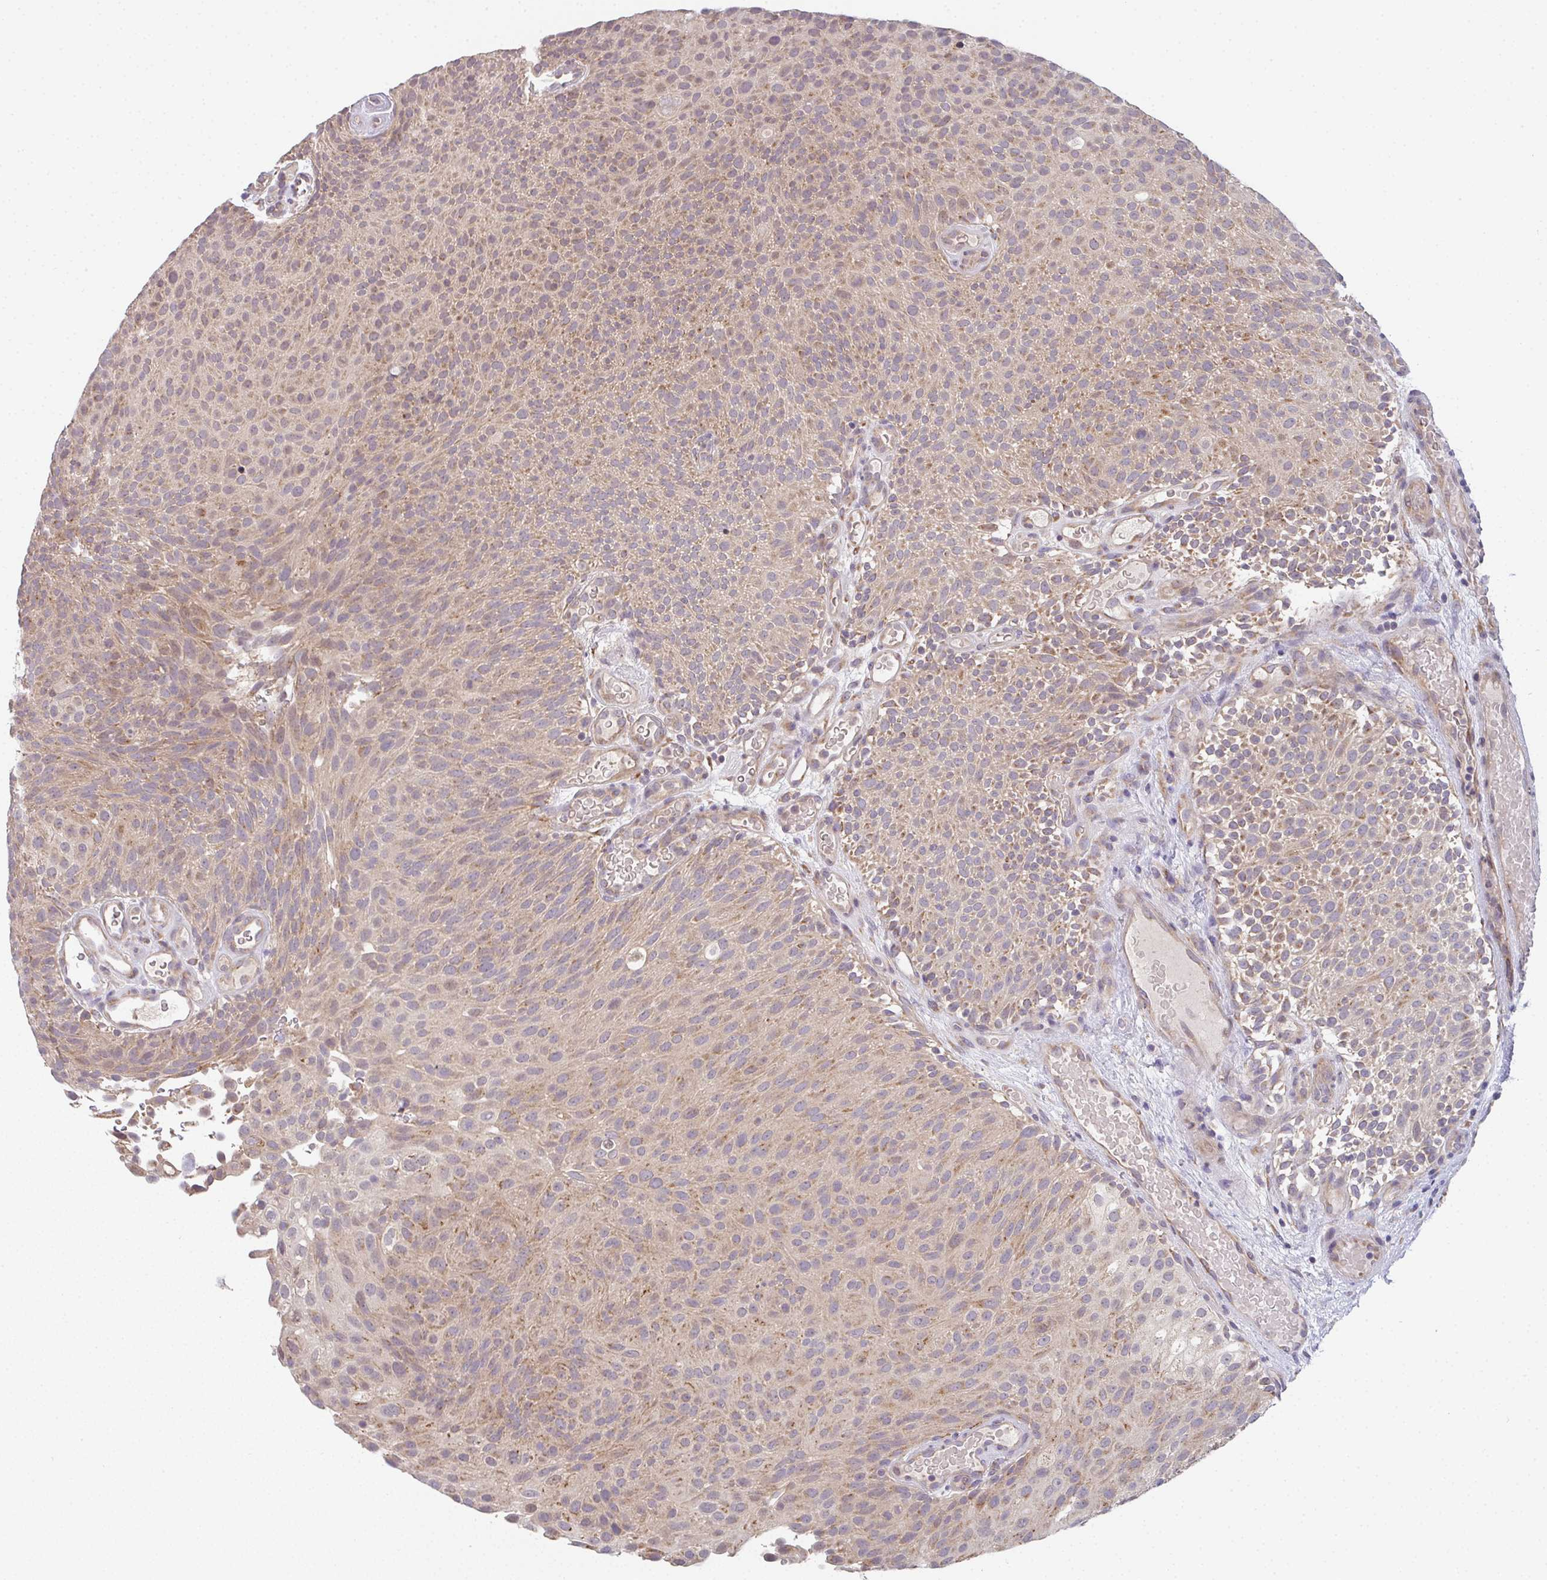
{"staining": {"intensity": "weak", "quantity": ">75%", "location": "cytoplasmic/membranous"}, "tissue": "urothelial cancer", "cell_type": "Tumor cells", "image_type": "cancer", "snomed": [{"axis": "morphology", "description": "Urothelial carcinoma, Low grade"}, {"axis": "topography", "description": "Urinary bladder"}], "caption": "Immunohistochemistry (DAB (3,3'-diaminobenzidine)) staining of human low-grade urothelial carcinoma reveals weak cytoplasmic/membranous protein expression in about >75% of tumor cells. (Brightfield microscopy of DAB IHC at high magnification).", "gene": "TSPAN31", "patient": {"sex": "male", "age": 78}}